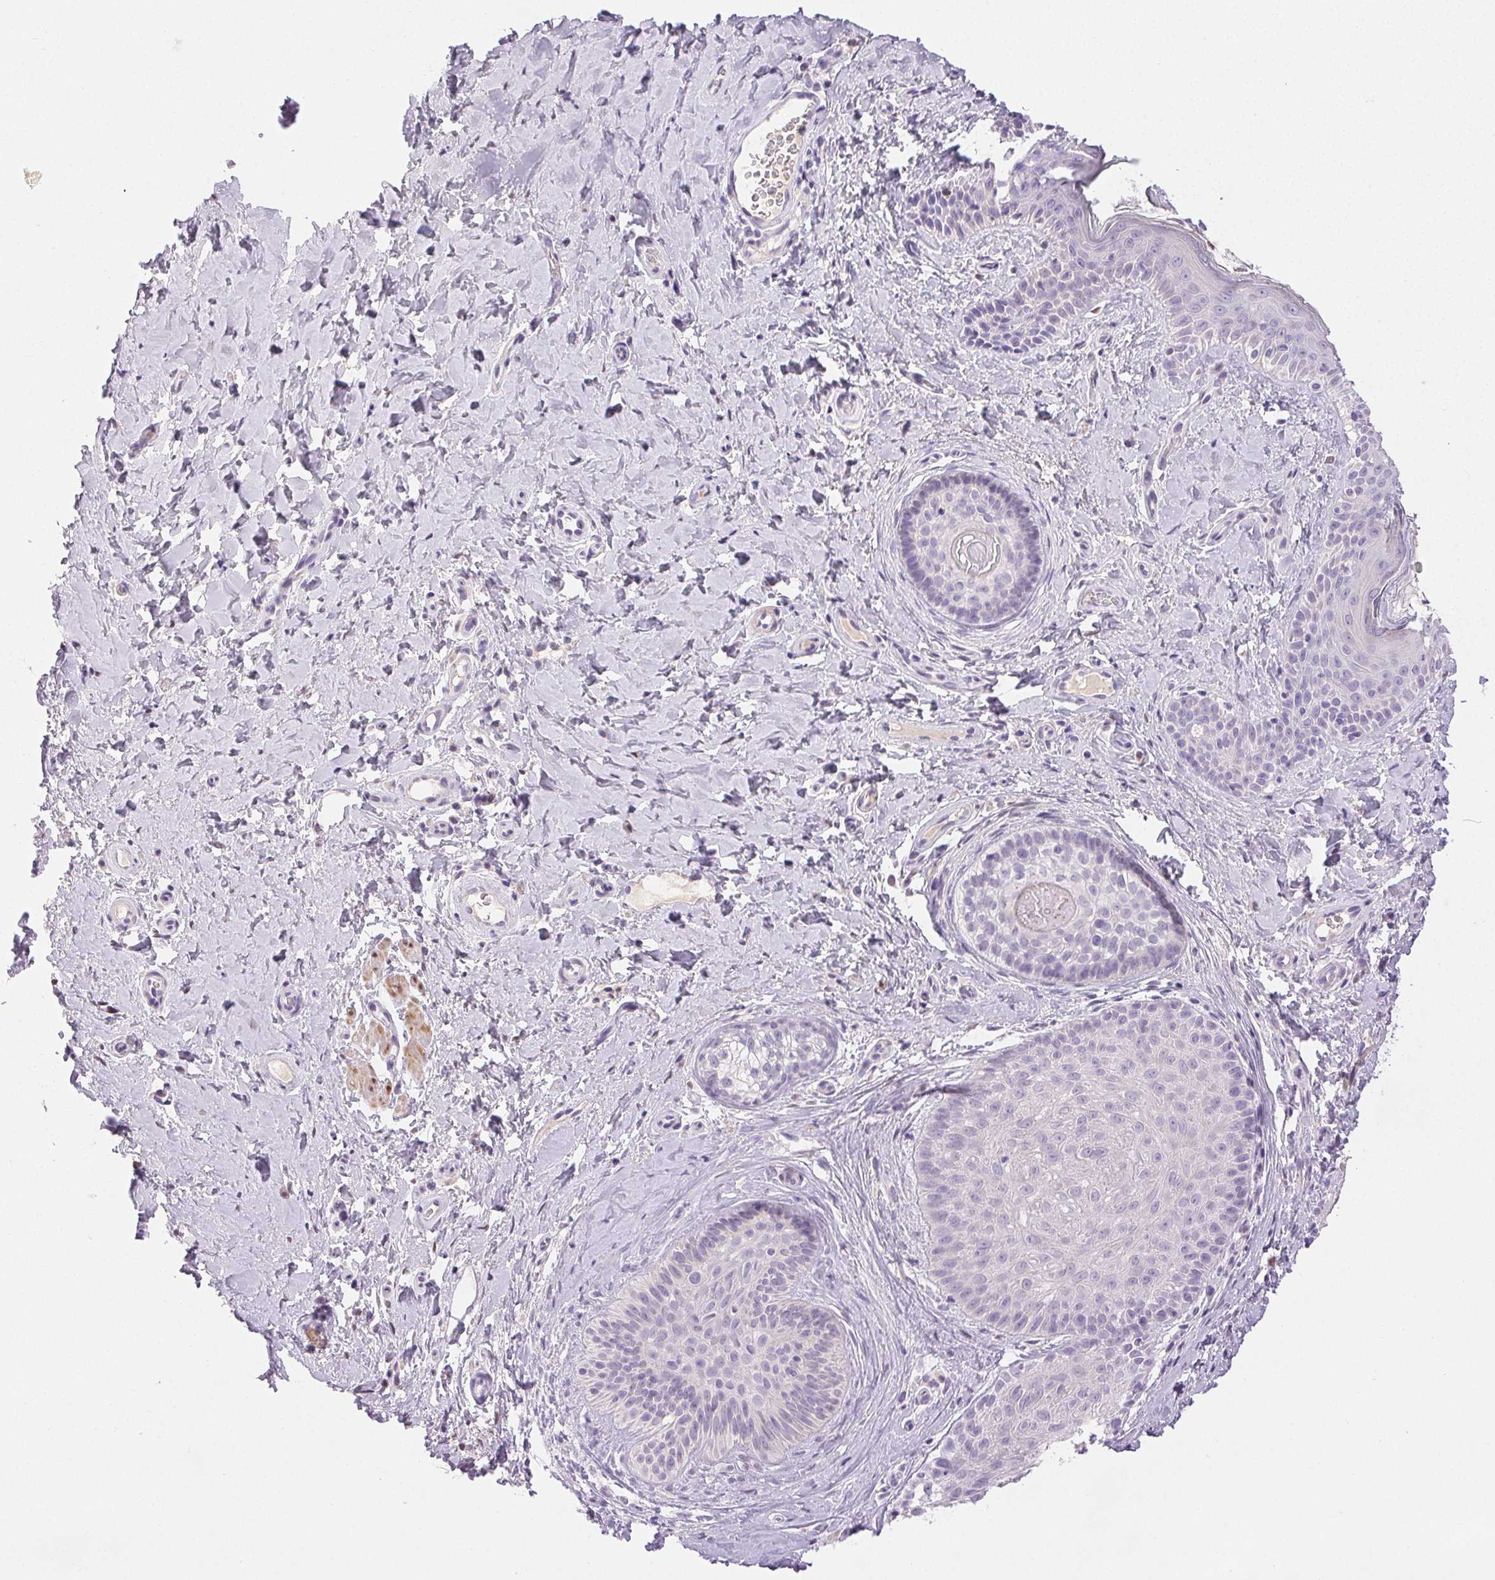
{"staining": {"intensity": "negative", "quantity": "none", "location": "none"}, "tissue": "skin cancer", "cell_type": "Tumor cells", "image_type": "cancer", "snomed": [{"axis": "morphology", "description": "Basal cell carcinoma"}, {"axis": "topography", "description": "Skin"}], "caption": "A micrograph of skin cancer (basal cell carcinoma) stained for a protein shows no brown staining in tumor cells.", "gene": "EMX2", "patient": {"sex": "male", "age": 89}}